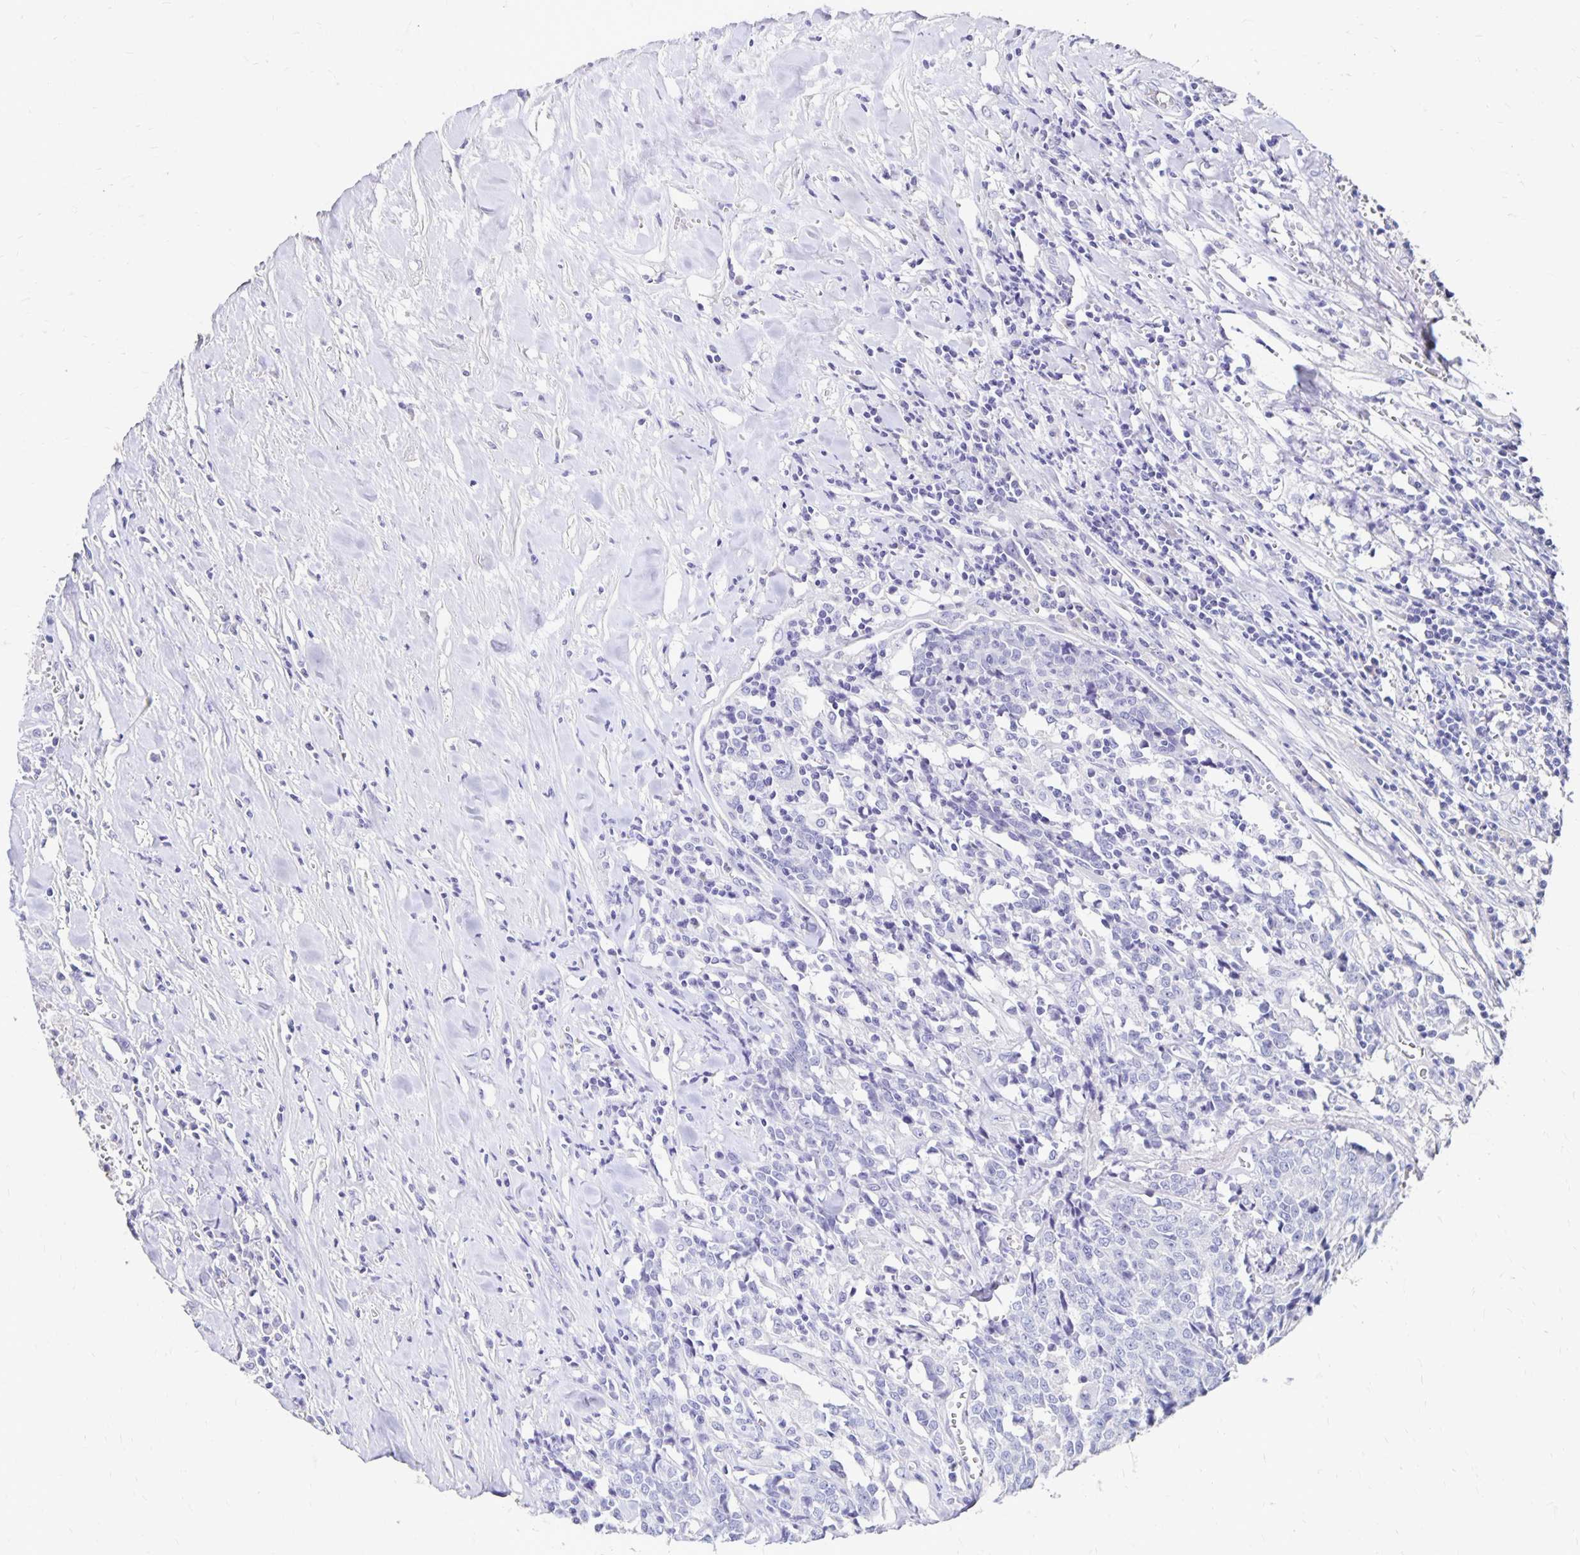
{"staining": {"intensity": "negative", "quantity": "none", "location": "none"}, "tissue": "prostate cancer", "cell_type": "Tumor cells", "image_type": "cancer", "snomed": [{"axis": "morphology", "description": "Adenocarcinoma, High grade"}, {"axis": "topography", "description": "Prostate and seminal vesicle, NOS"}], "caption": "Prostate high-grade adenocarcinoma stained for a protein using immunohistochemistry demonstrates no staining tumor cells.", "gene": "DYNLT4", "patient": {"sex": "male", "age": 60}}